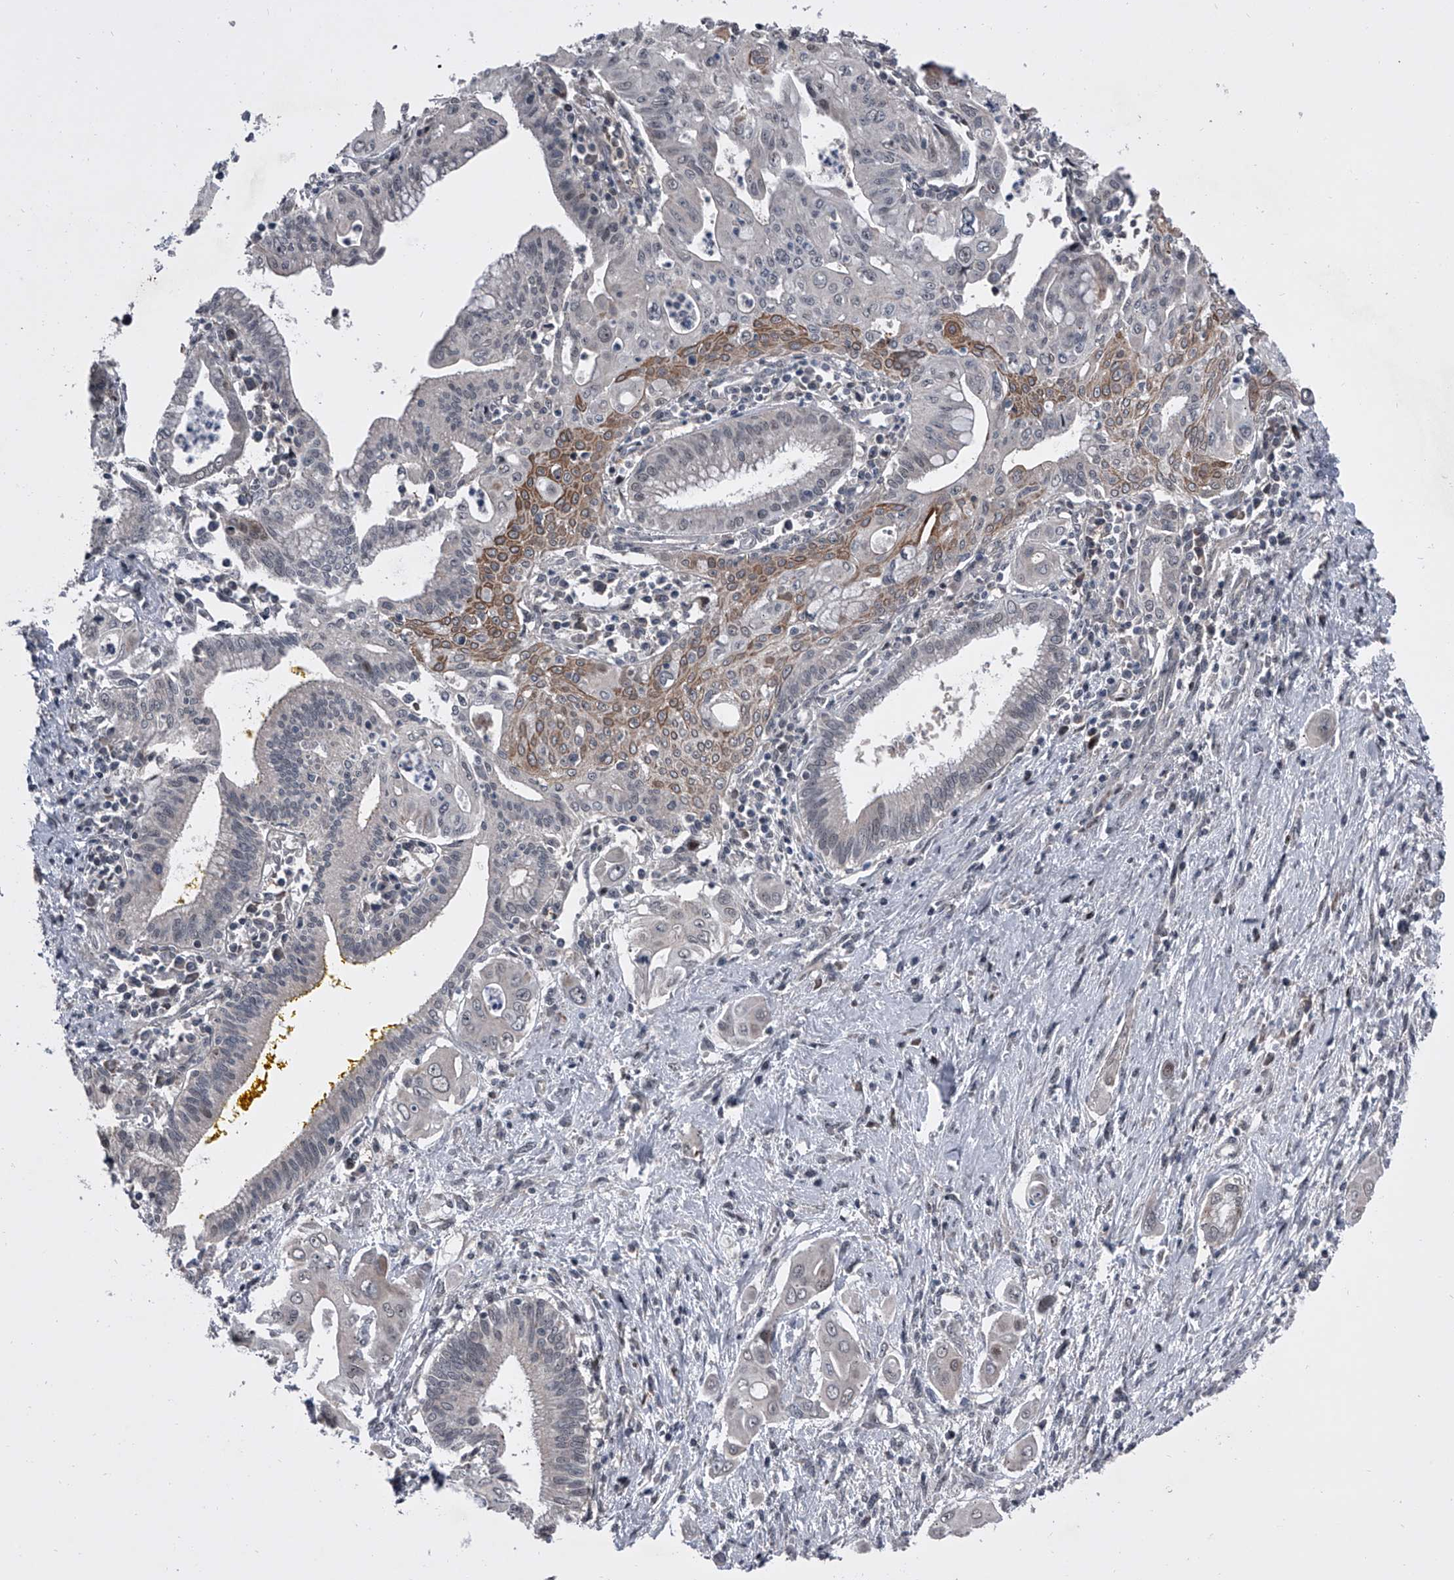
{"staining": {"intensity": "negative", "quantity": "none", "location": "none"}, "tissue": "pancreatic cancer", "cell_type": "Tumor cells", "image_type": "cancer", "snomed": [{"axis": "morphology", "description": "Adenocarcinoma, NOS"}, {"axis": "topography", "description": "Pancreas"}], "caption": "Human pancreatic adenocarcinoma stained for a protein using IHC reveals no staining in tumor cells.", "gene": "ELK4", "patient": {"sex": "male", "age": 58}}